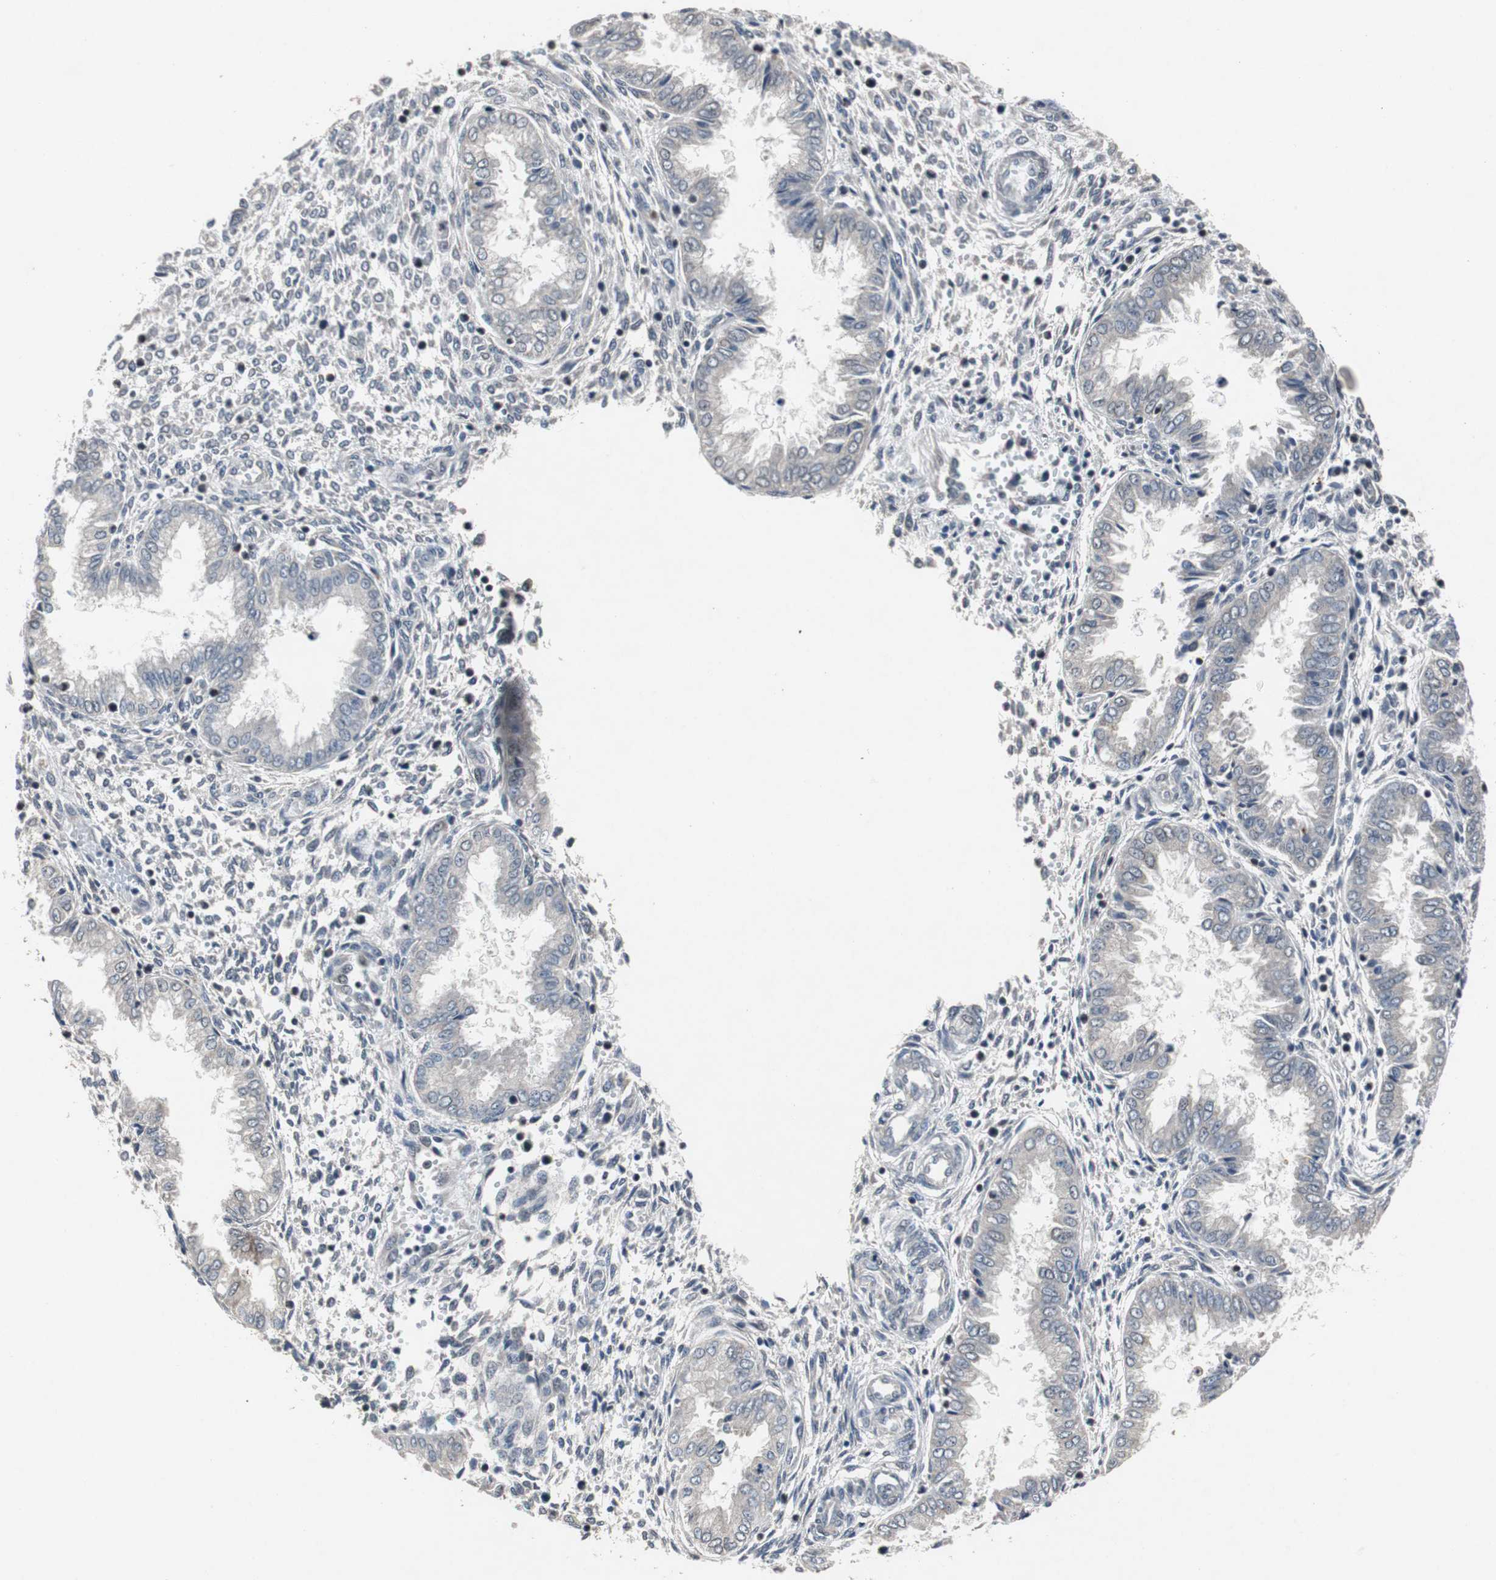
{"staining": {"intensity": "moderate", "quantity": "25%-75%", "location": "nuclear"}, "tissue": "endometrium", "cell_type": "Cells in endometrial stroma", "image_type": "normal", "snomed": [{"axis": "morphology", "description": "Normal tissue, NOS"}, {"axis": "topography", "description": "Endometrium"}], "caption": "Immunohistochemistry image of unremarkable human endometrium stained for a protein (brown), which shows medium levels of moderate nuclear staining in approximately 25%-75% of cells in endometrial stroma.", "gene": "TP63", "patient": {"sex": "female", "age": 33}}